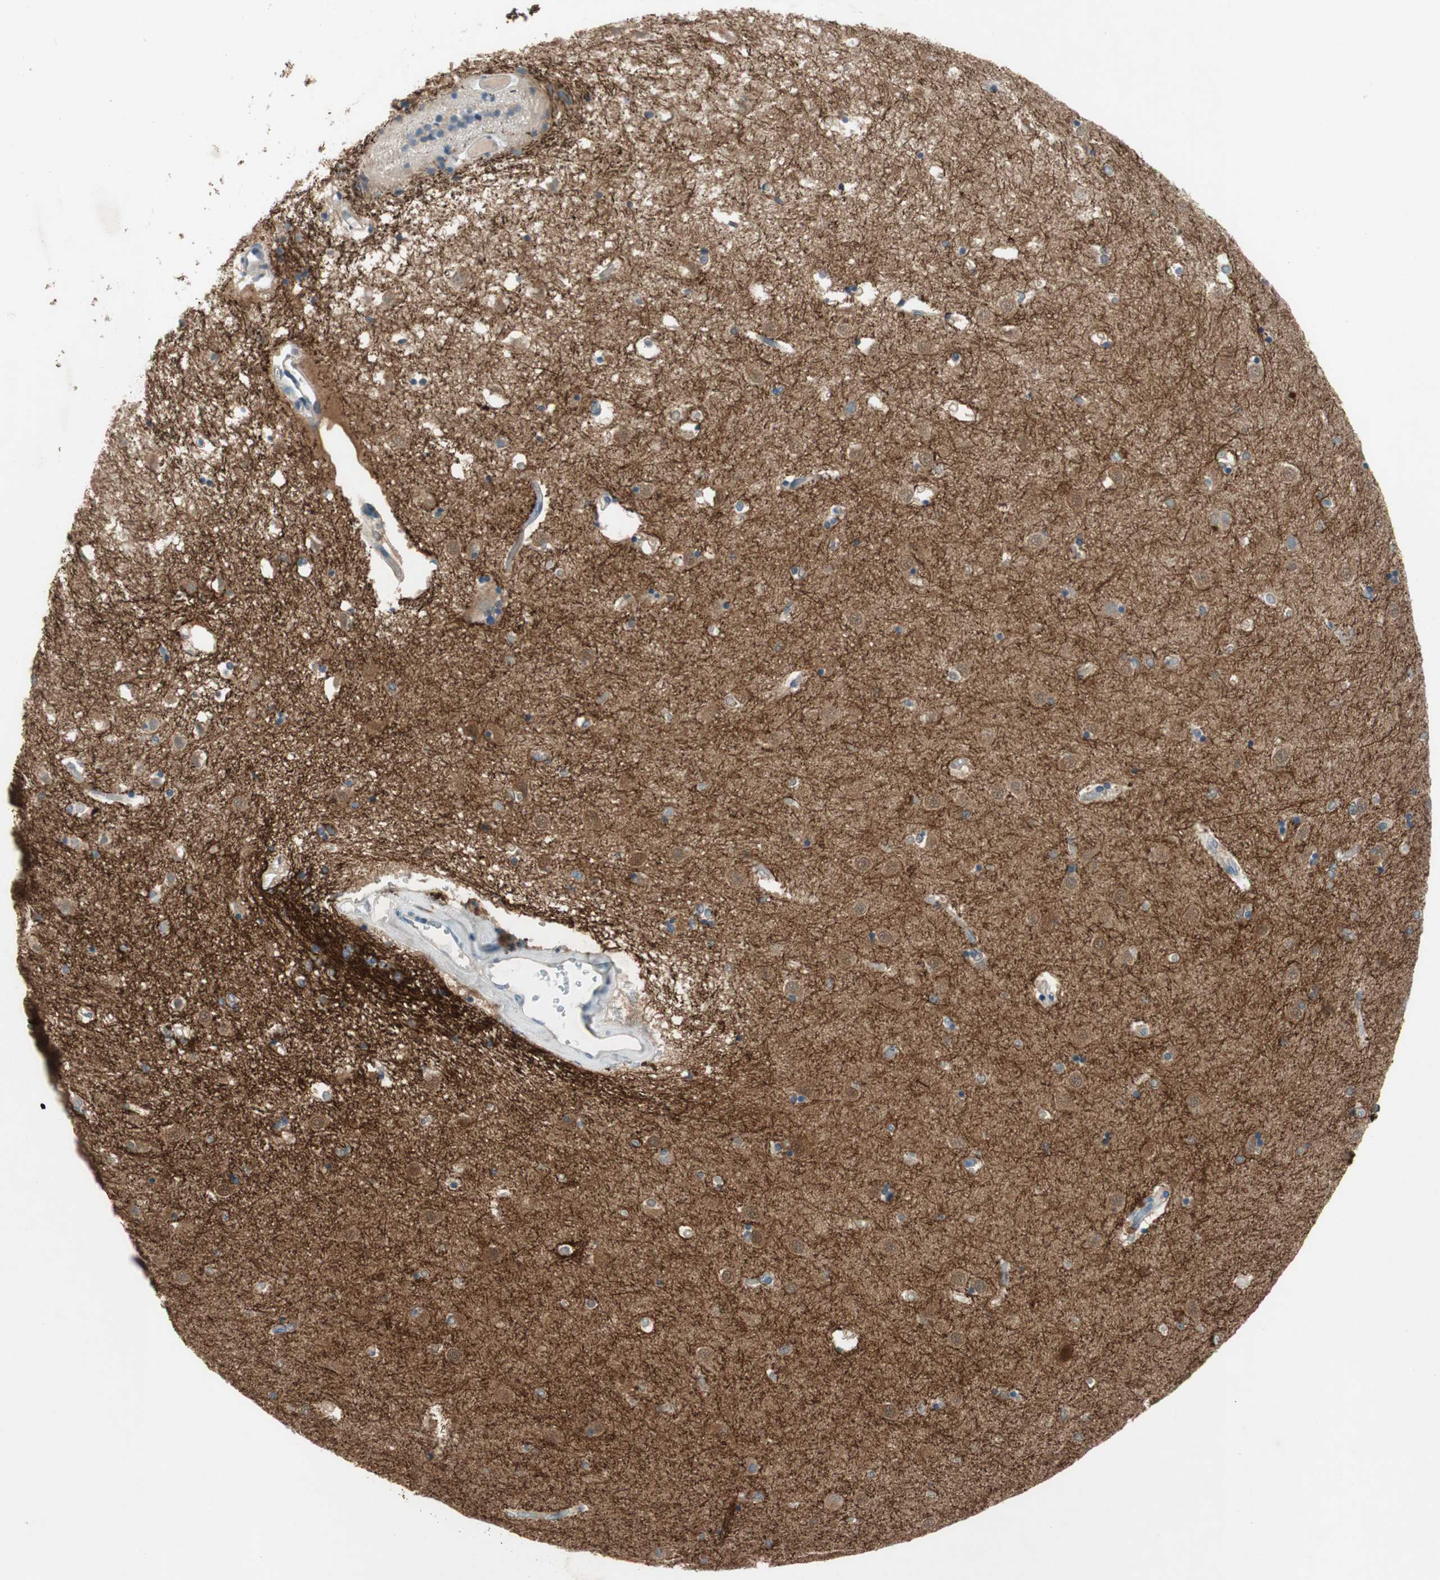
{"staining": {"intensity": "strong", "quantity": "25%-75%", "location": "cytoplasmic/membranous,nuclear"}, "tissue": "caudate", "cell_type": "Glial cells", "image_type": "normal", "snomed": [{"axis": "morphology", "description": "Normal tissue, NOS"}, {"axis": "topography", "description": "Lateral ventricle wall"}], "caption": "Protein positivity by IHC demonstrates strong cytoplasmic/membranous,nuclear positivity in about 25%-75% of glial cells in benign caudate. The staining was performed using DAB to visualize the protein expression in brown, while the nuclei were stained in blue with hematoxylin (Magnification: 20x).", "gene": "PRRG4", "patient": {"sex": "female", "age": 54}}